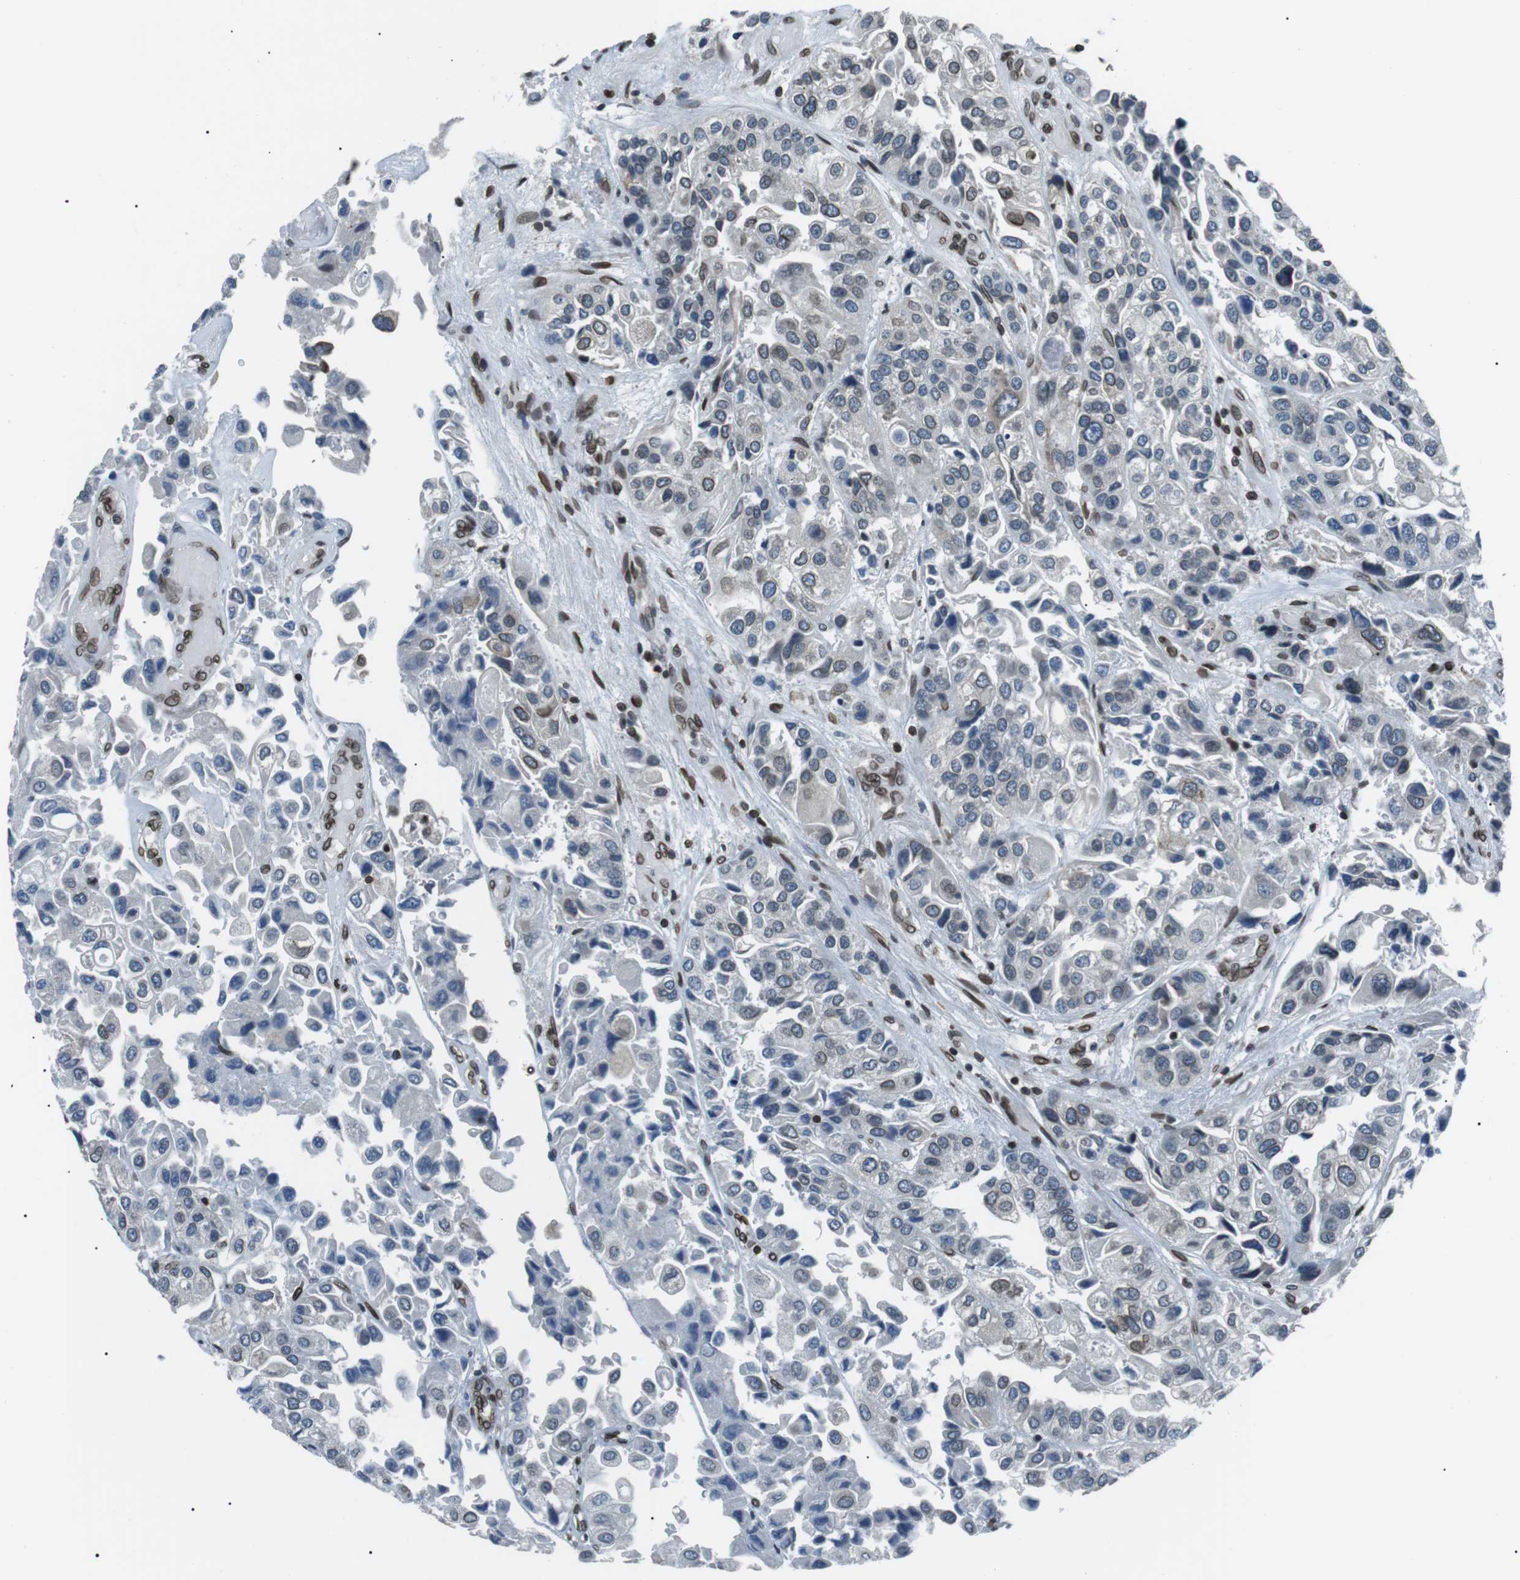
{"staining": {"intensity": "weak", "quantity": "<25%", "location": "cytoplasmic/membranous,nuclear"}, "tissue": "urothelial cancer", "cell_type": "Tumor cells", "image_type": "cancer", "snomed": [{"axis": "morphology", "description": "Urothelial carcinoma, High grade"}, {"axis": "topography", "description": "Urinary bladder"}], "caption": "High magnification brightfield microscopy of urothelial cancer stained with DAB (brown) and counterstained with hematoxylin (blue): tumor cells show no significant expression.", "gene": "TMX4", "patient": {"sex": "female", "age": 64}}